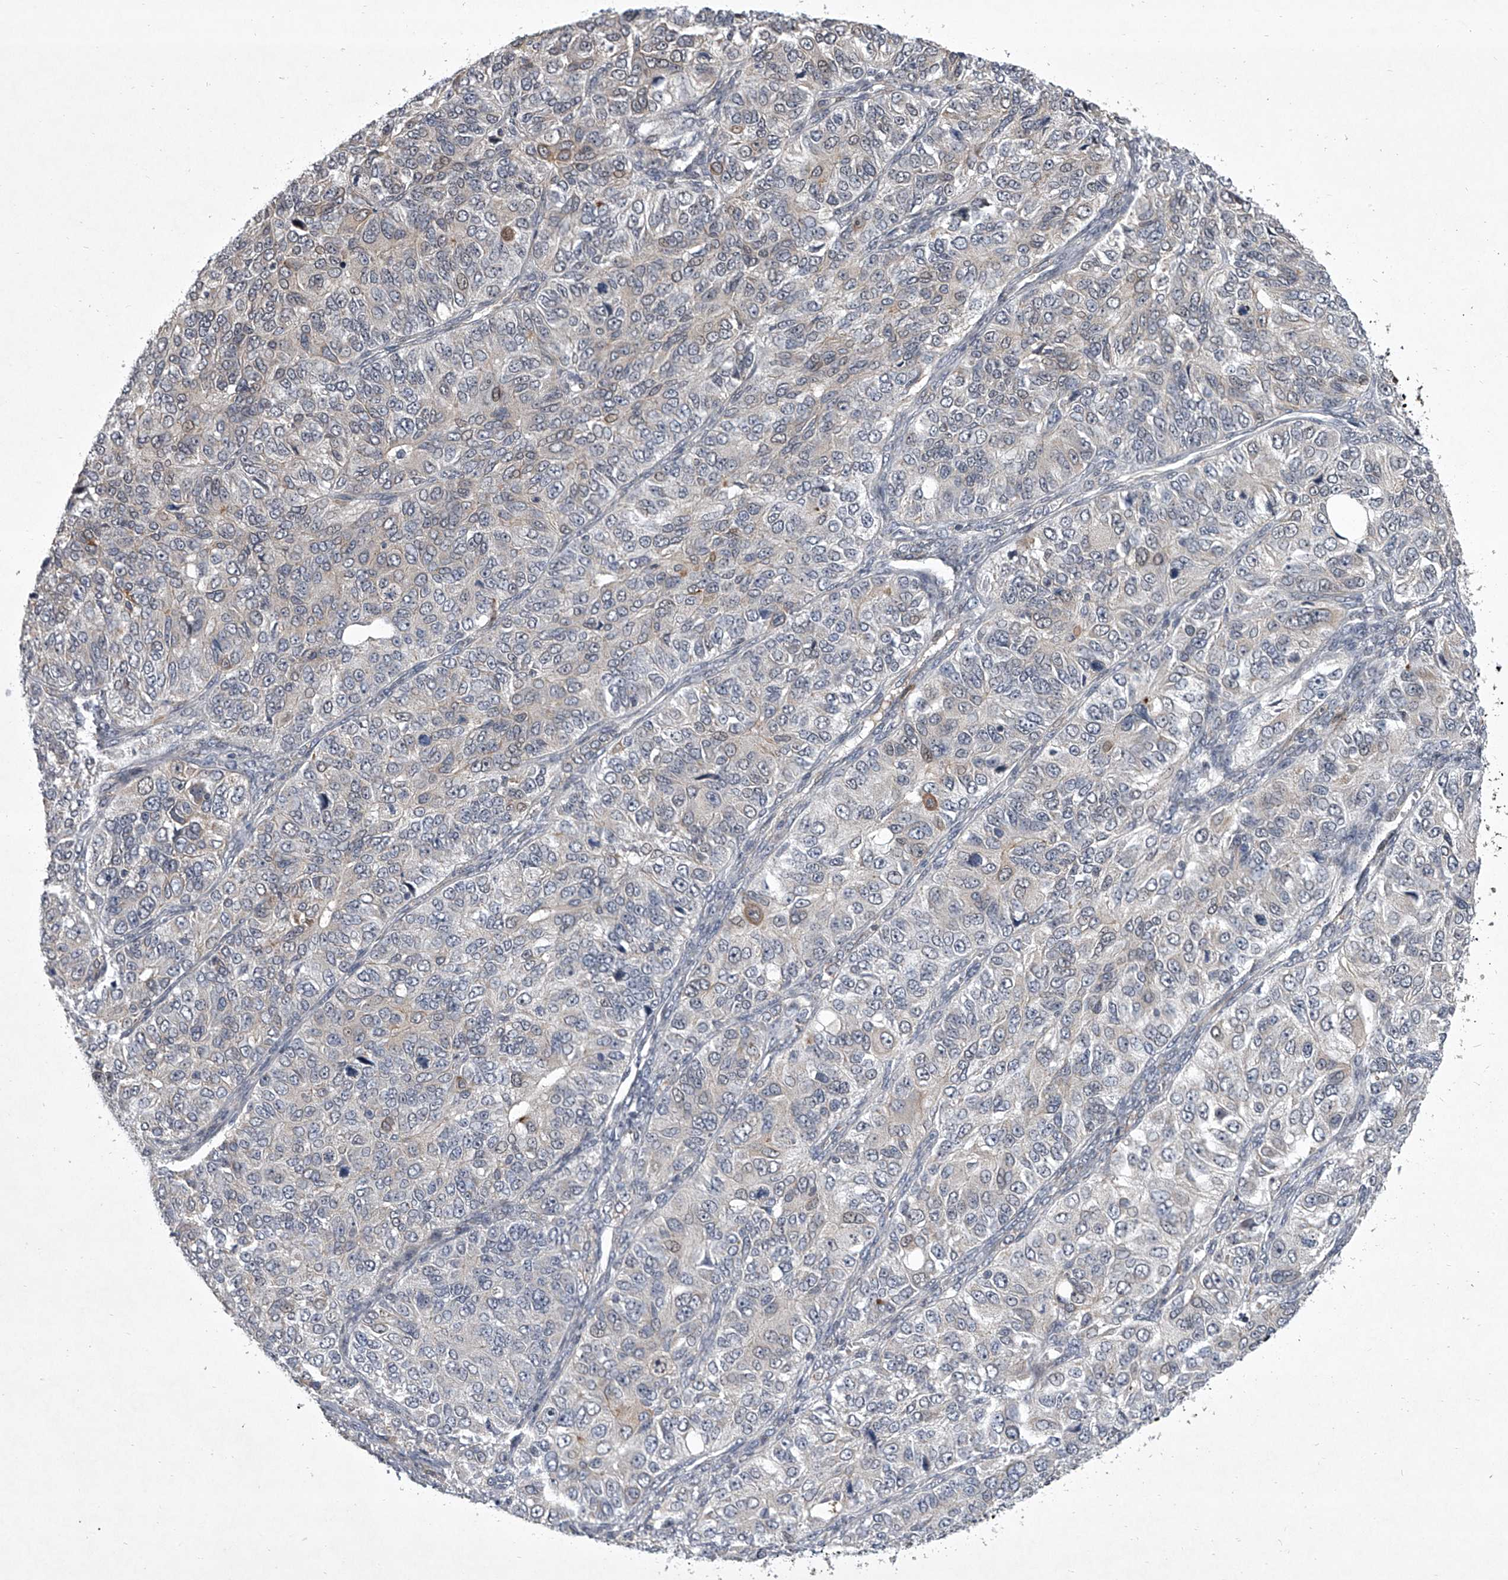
{"staining": {"intensity": "negative", "quantity": "none", "location": "none"}, "tissue": "ovarian cancer", "cell_type": "Tumor cells", "image_type": "cancer", "snomed": [{"axis": "morphology", "description": "Carcinoma, endometroid"}, {"axis": "topography", "description": "Ovary"}], "caption": "Immunohistochemistry of human endometroid carcinoma (ovarian) exhibits no expression in tumor cells.", "gene": "HEATR6", "patient": {"sex": "female", "age": 51}}